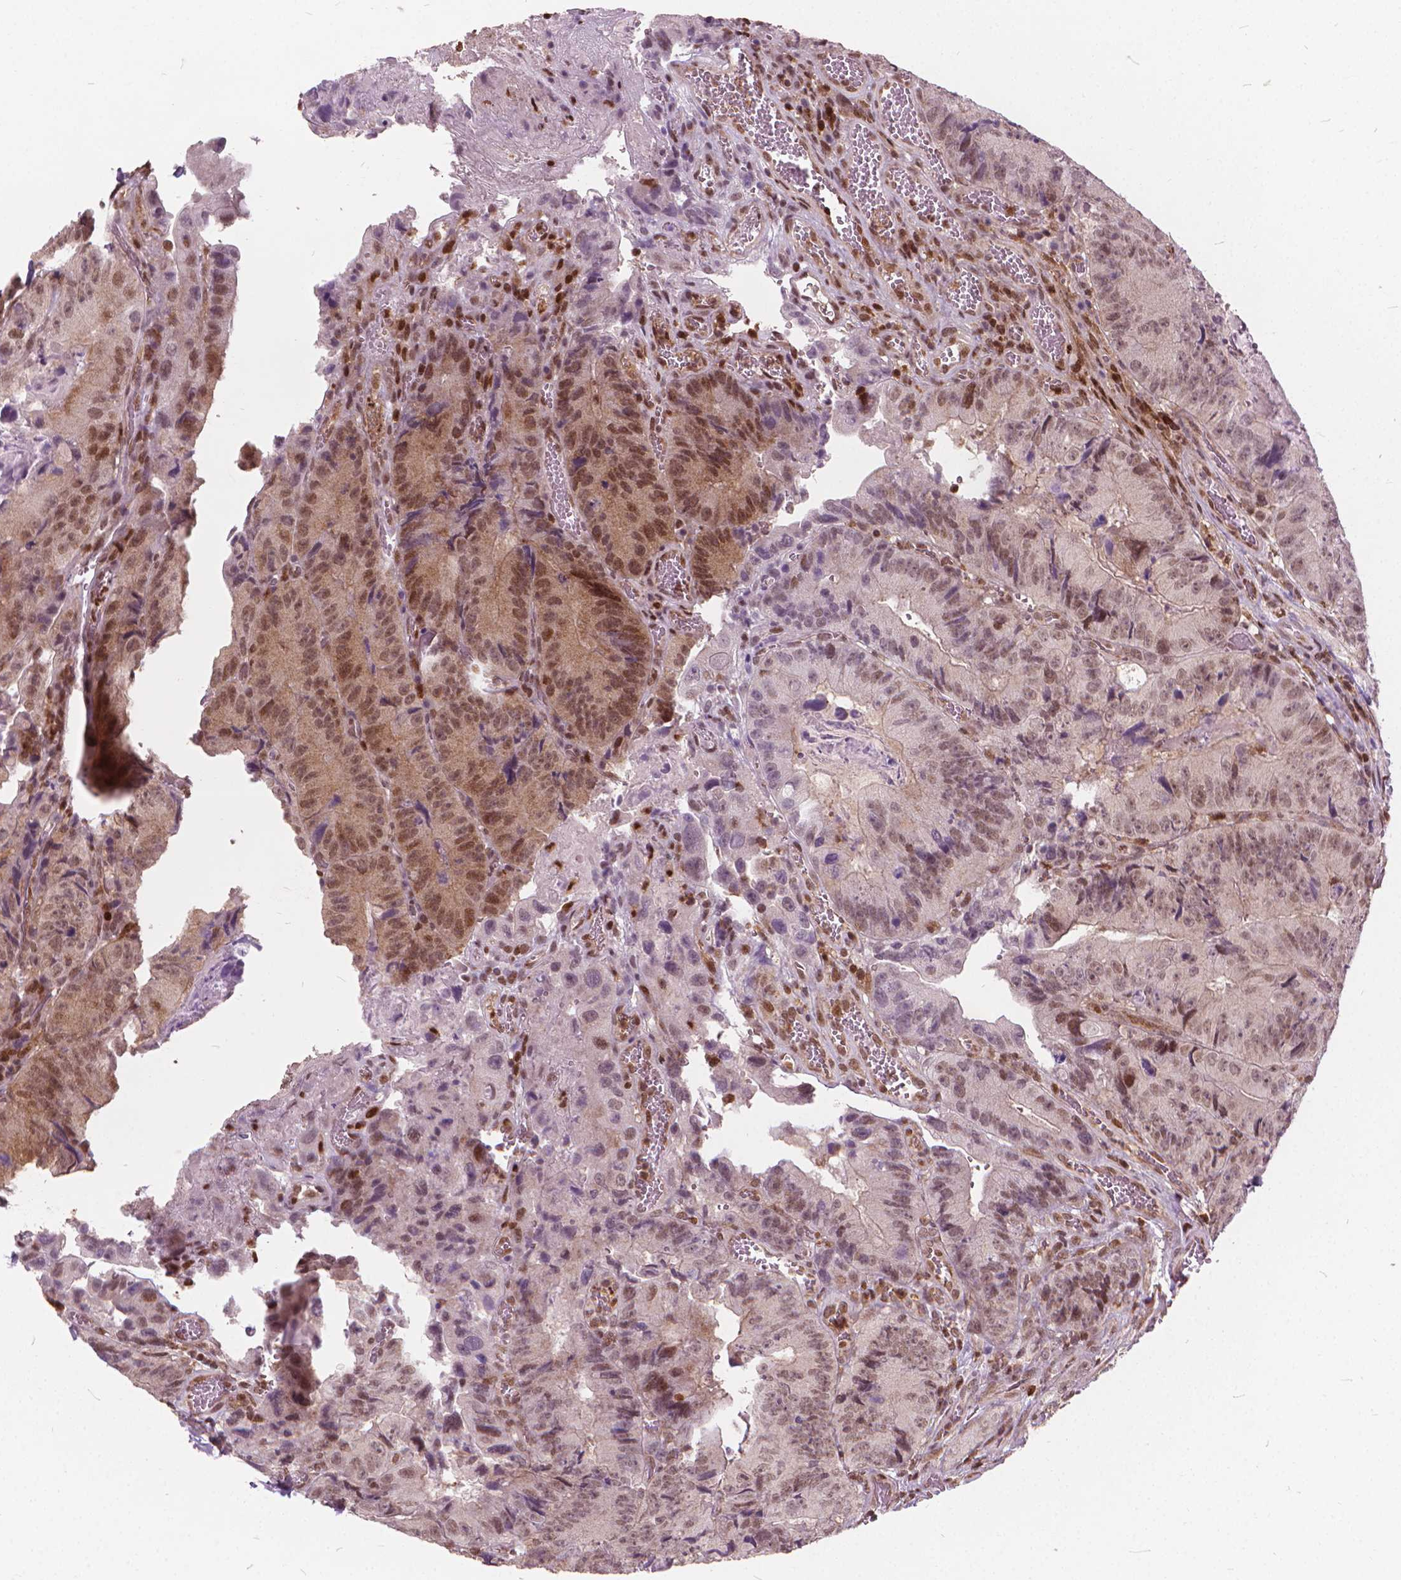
{"staining": {"intensity": "moderate", "quantity": "25%-75%", "location": "cytoplasmic/membranous,nuclear"}, "tissue": "colorectal cancer", "cell_type": "Tumor cells", "image_type": "cancer", "snomed": [{"axis": "morphology", "description": "Adenocarcinoma, NOS"}, {"axis": "topography", "description": "Colon"}], "caption": "Immunohistochemical staining of colorectal cancer reveals medium levels of moderate cytoplasmic/membranous and nuclear protein expression in approximately 25%-75% of tumor cells.", "gene": "STAT5B", "patient": {"sex": "female", "age": 86}}